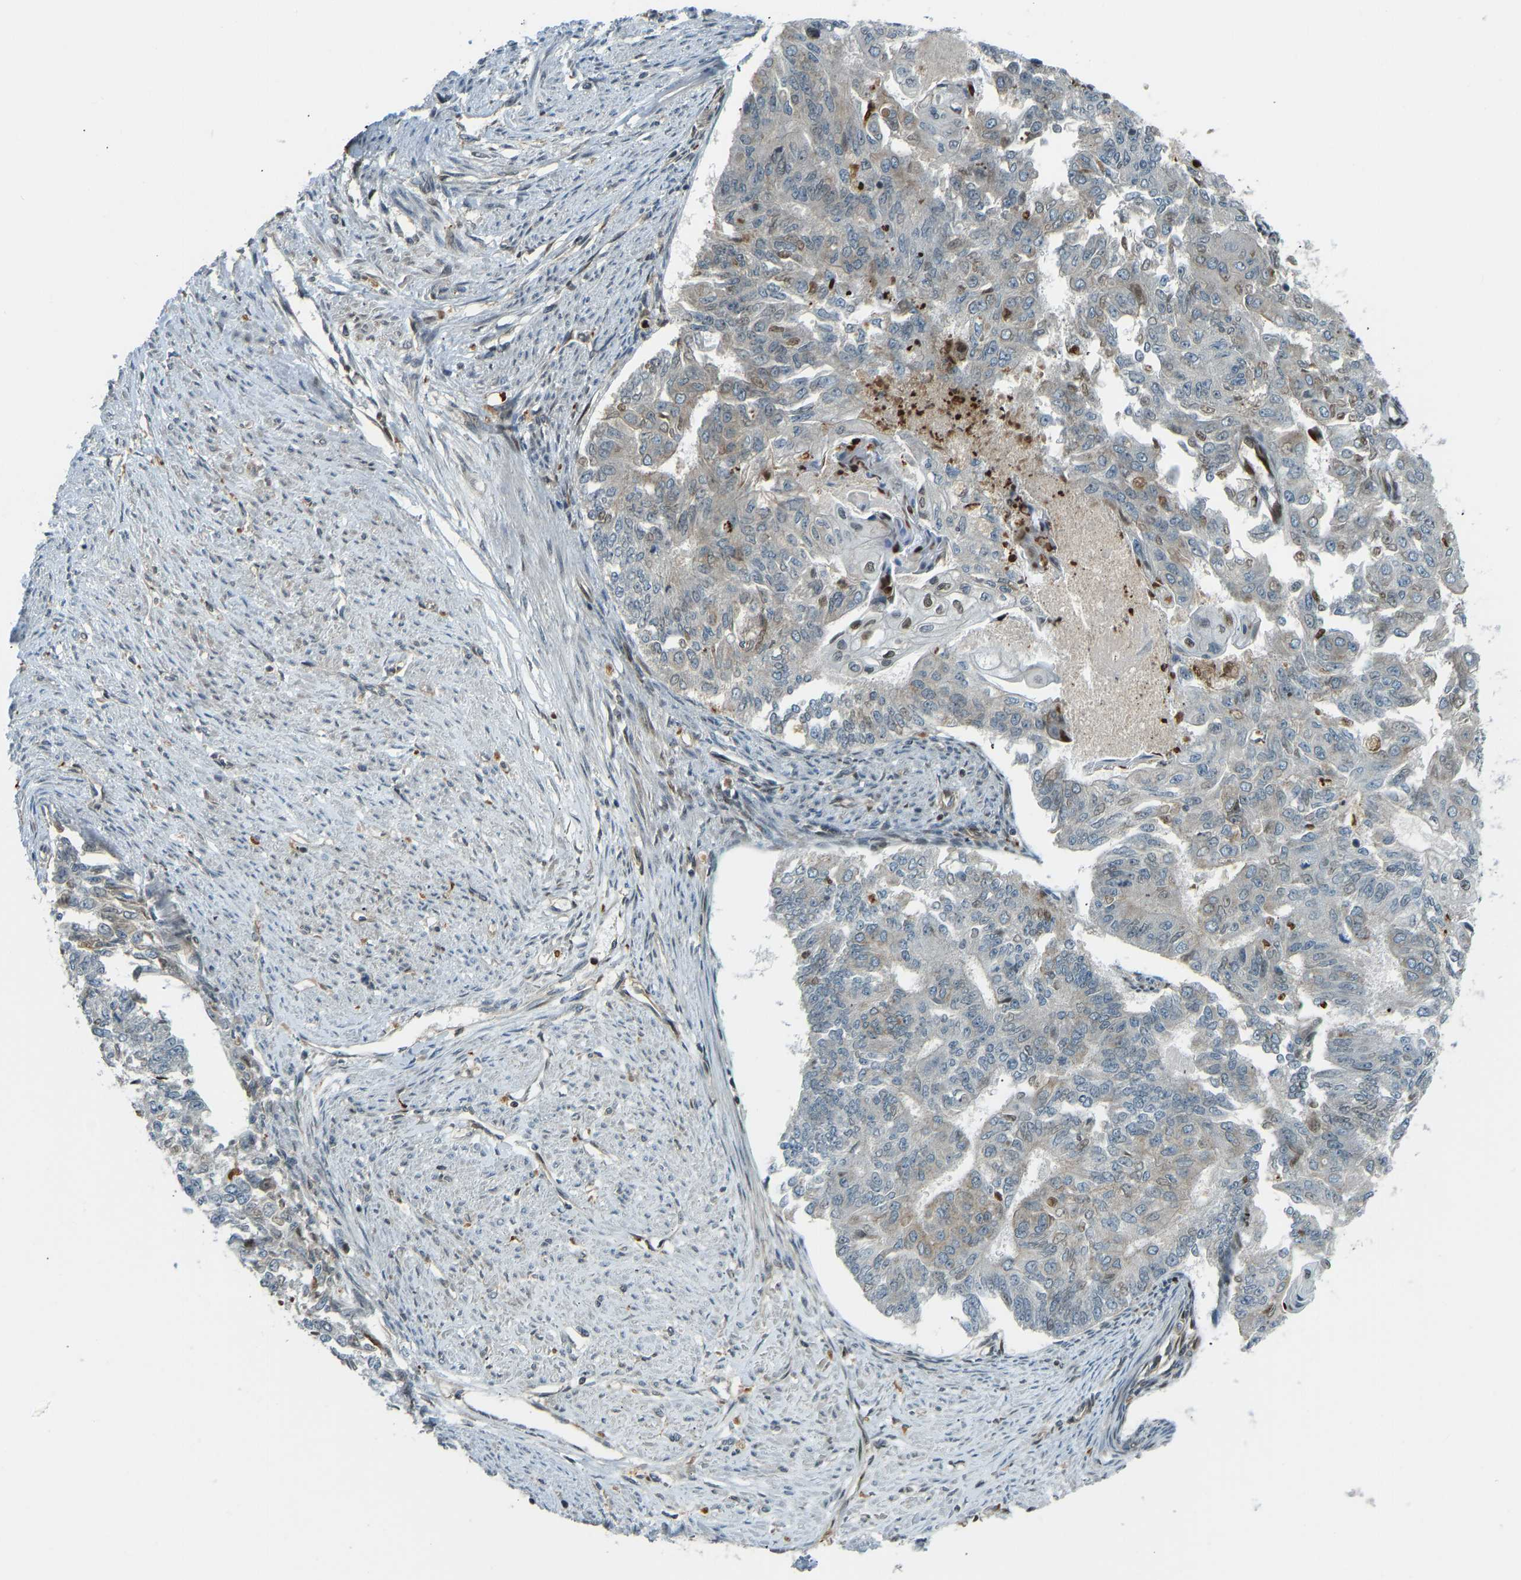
{"staining": {"intensity": "negative", "quantity": "none", "location": "none"}, "tissue": "endometrial cancer", "cell_type": "Tumor cells", "image_type": "cancer", "snomed": [{"axis": "morphology", "description": "Adenocarcinoma, NOS"}, {"axis": "topography", "description": "Endometrium"}], "caption": "Immunohistochemistry (IHC) micrograph of neoplastic tissue: endometrial adenocarcinoma stained with DAB shows no significant protein expression in tumor cells. (Brightfield microscopy of DAB (3,3'-diaminobenzidine) immunohistochemistry at high magnification).", "gene": "SVOPL", "patient": {"sex": "female", "age": 32}}